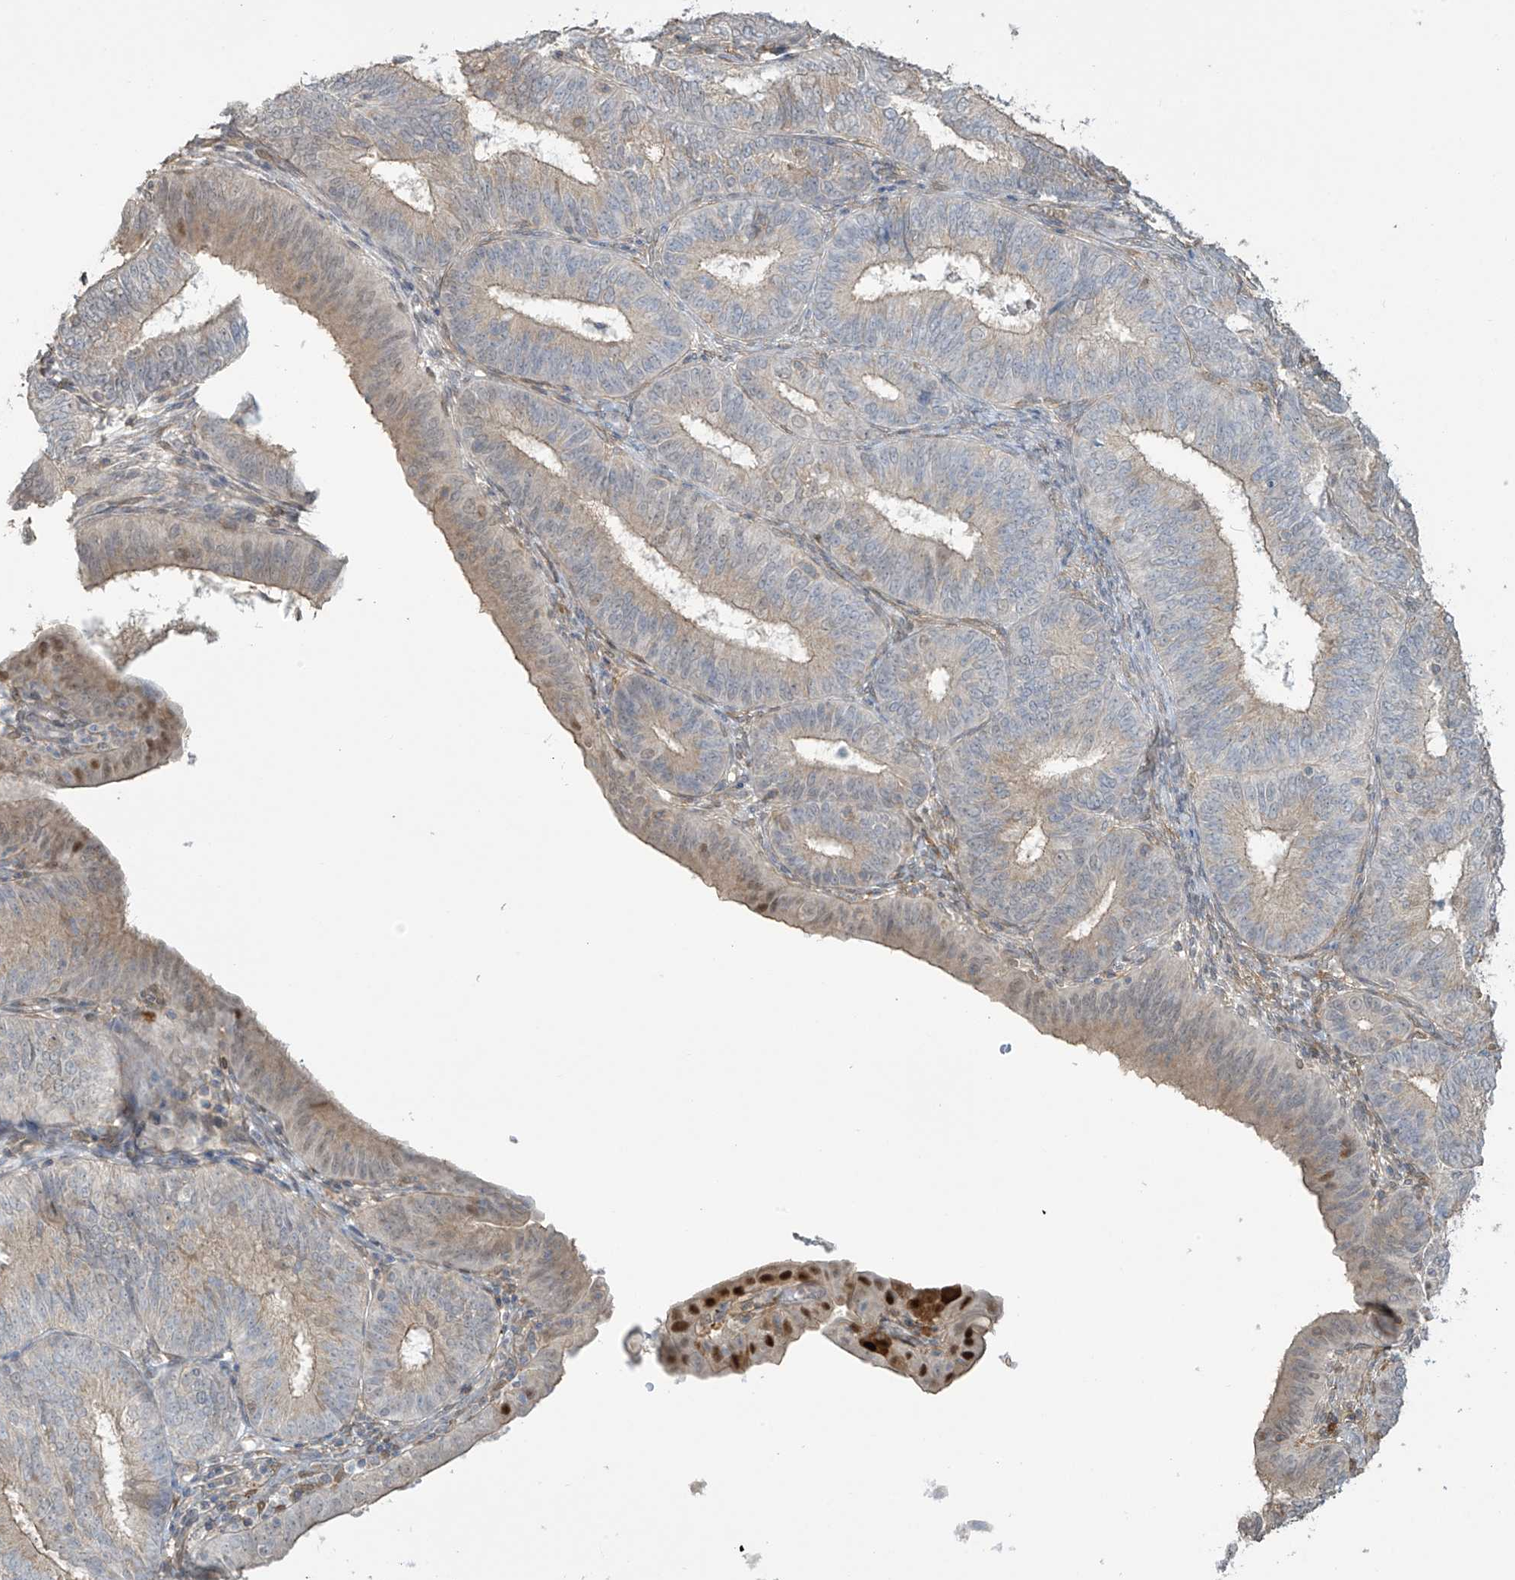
{"staining": {"intensity": "weak", "quantity": "<25%", "location": "cytoplasmic/membranous"}, "tissue": "endometrial cancer", "cell_type": "Tumor cells", "image_type": "cancer", "snomed": [{"axis": "morphology", "description": "Adenocarcinoma, NOS"}, {"axis": "topography", "description": "Endometrium"}], "caption": "This is an immunohistochemistry (IHC) image of human adenocarcinoma (endometrial). There is no expression in tumor cells.", "gene": "TAGAP", "patient": {"sex": "female", "age": 51}}